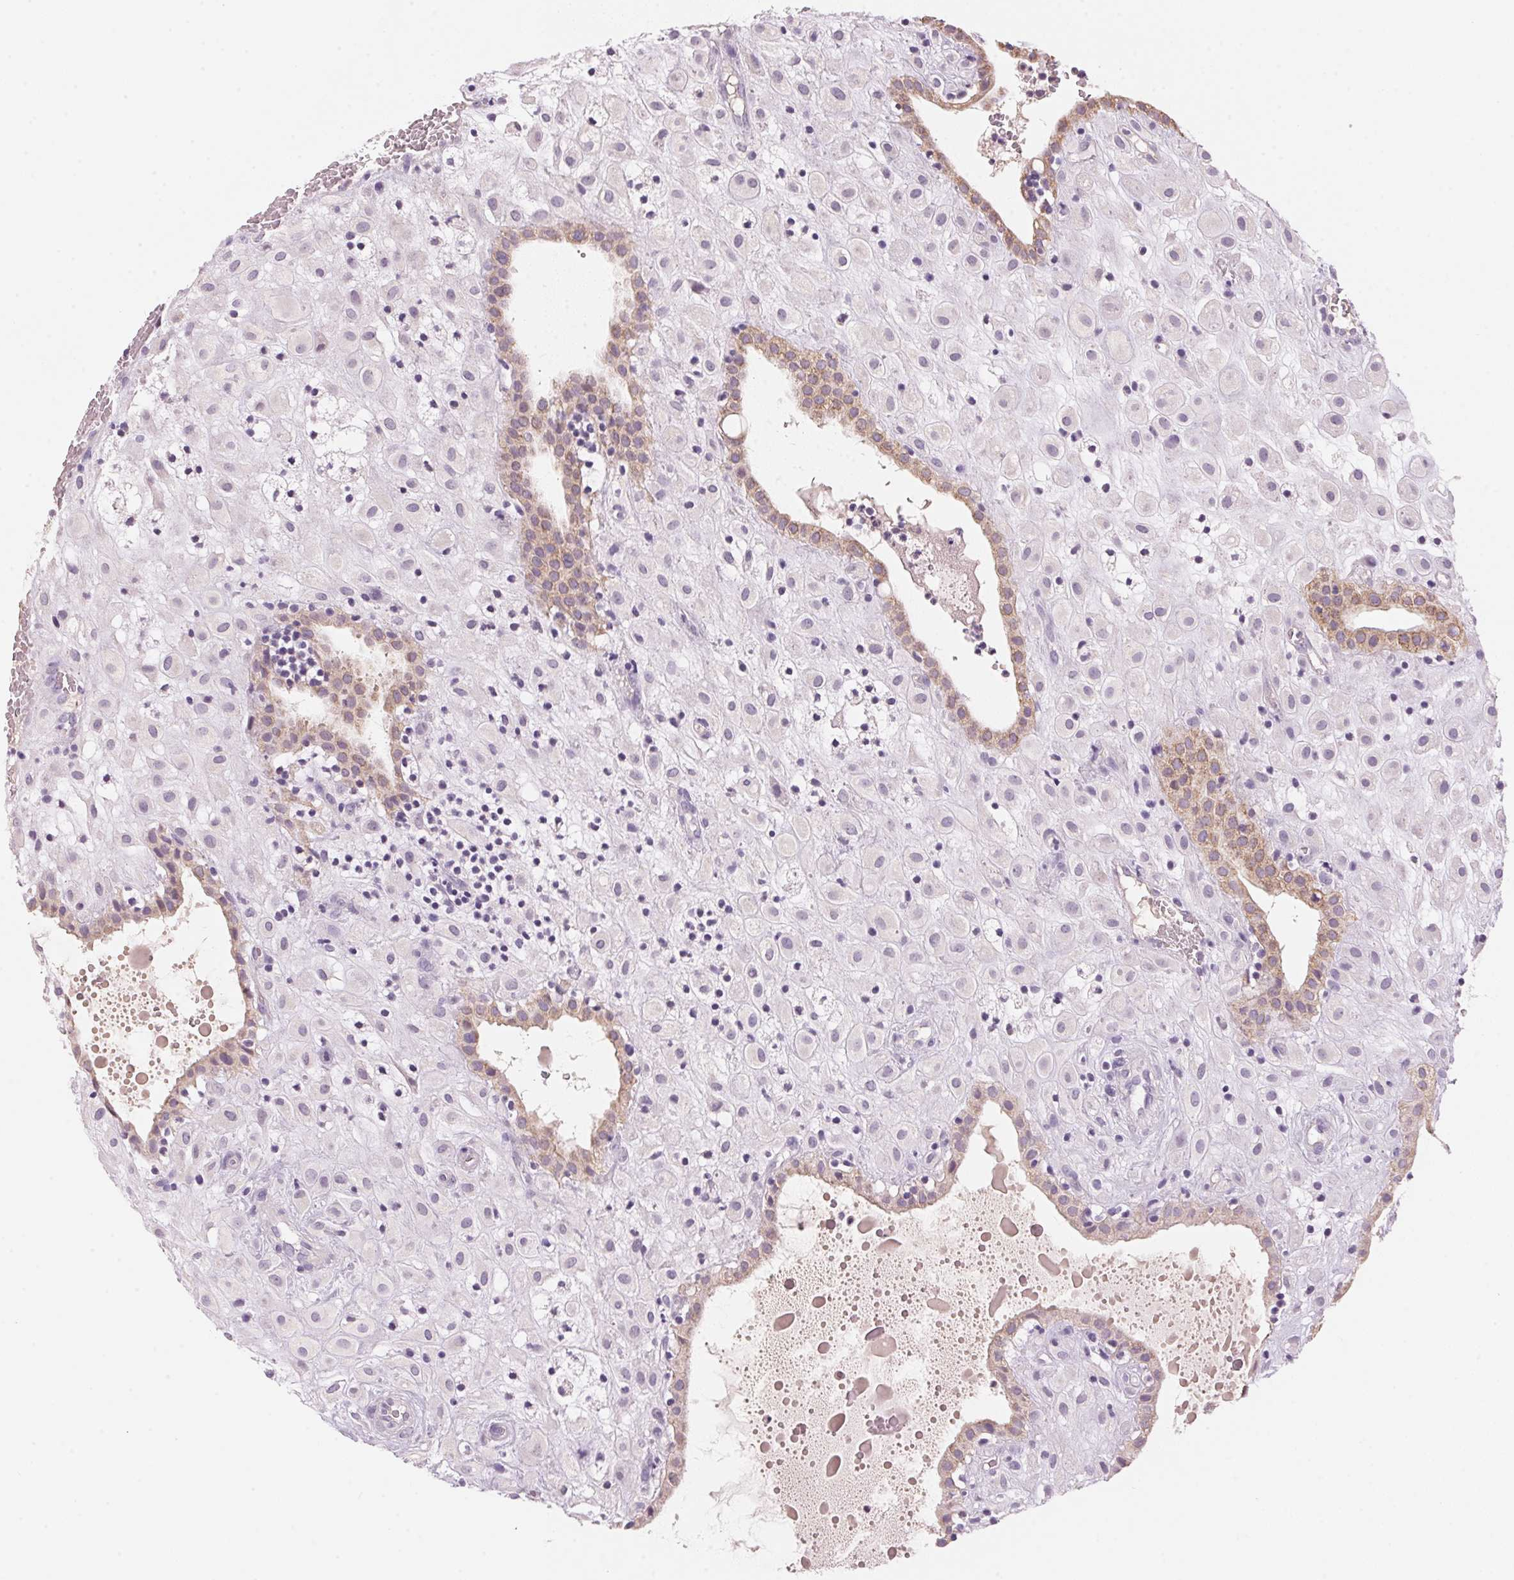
{"staining": {"intensity": "negative", "quantity": "none", "location": "none"}, "tissue": "placenta", "cell_type": "Decidual cells", "image_type": "normal", "snomed": [{"axis": "morphology", "description": "Normal tissue, NOS"}, {"axis": "topography", "description": "Placenta"}], "caption": "This is an immunohistochemistry photomicrograph of normal placenta. There is no expression in decidual cells.", "gene": "CYP11B1", "patient": {"sex": "female", "age": 24}}